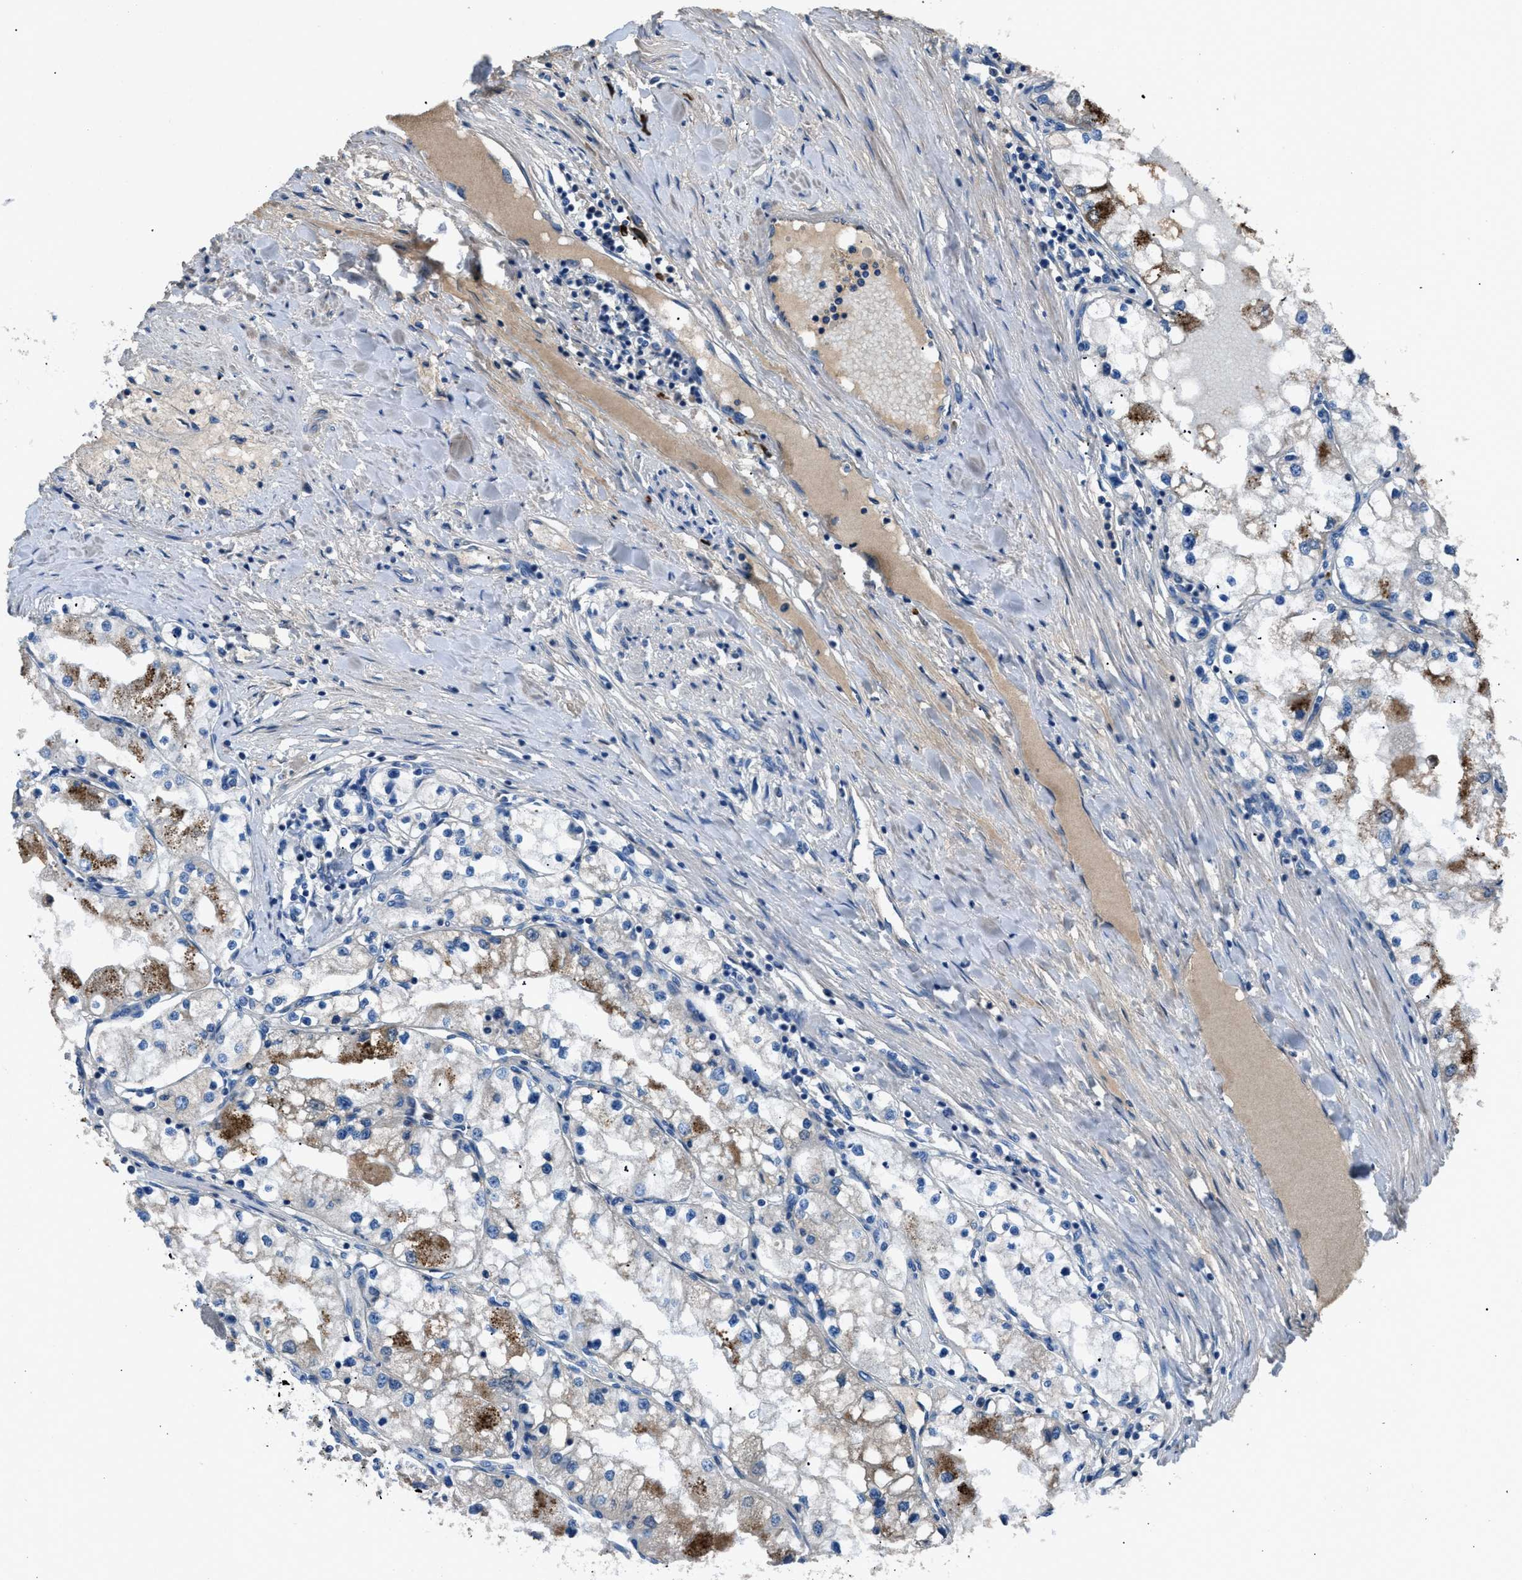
{"staining": {"intensity": "moderate", "quantity": "25%-75%", "location": "cytoplasmic/membranous"}, "tissue": "renal cancer", "cell_type": "Tumor cells", "image_type": "cancer", "snomed": [{"axis": "morphology", "description": "Adenocarcinoma, NOS"}, {"axis": "topography", "description": "Kidney"}], "caption": "Human renal cancer stained for a protein (brown) displays moderate cytoplasmic/membranous positive positivity in about 25%-75% of tumor cells.", "gene": "SGCZ", "patient": {"sex": "male", "age": 68}}